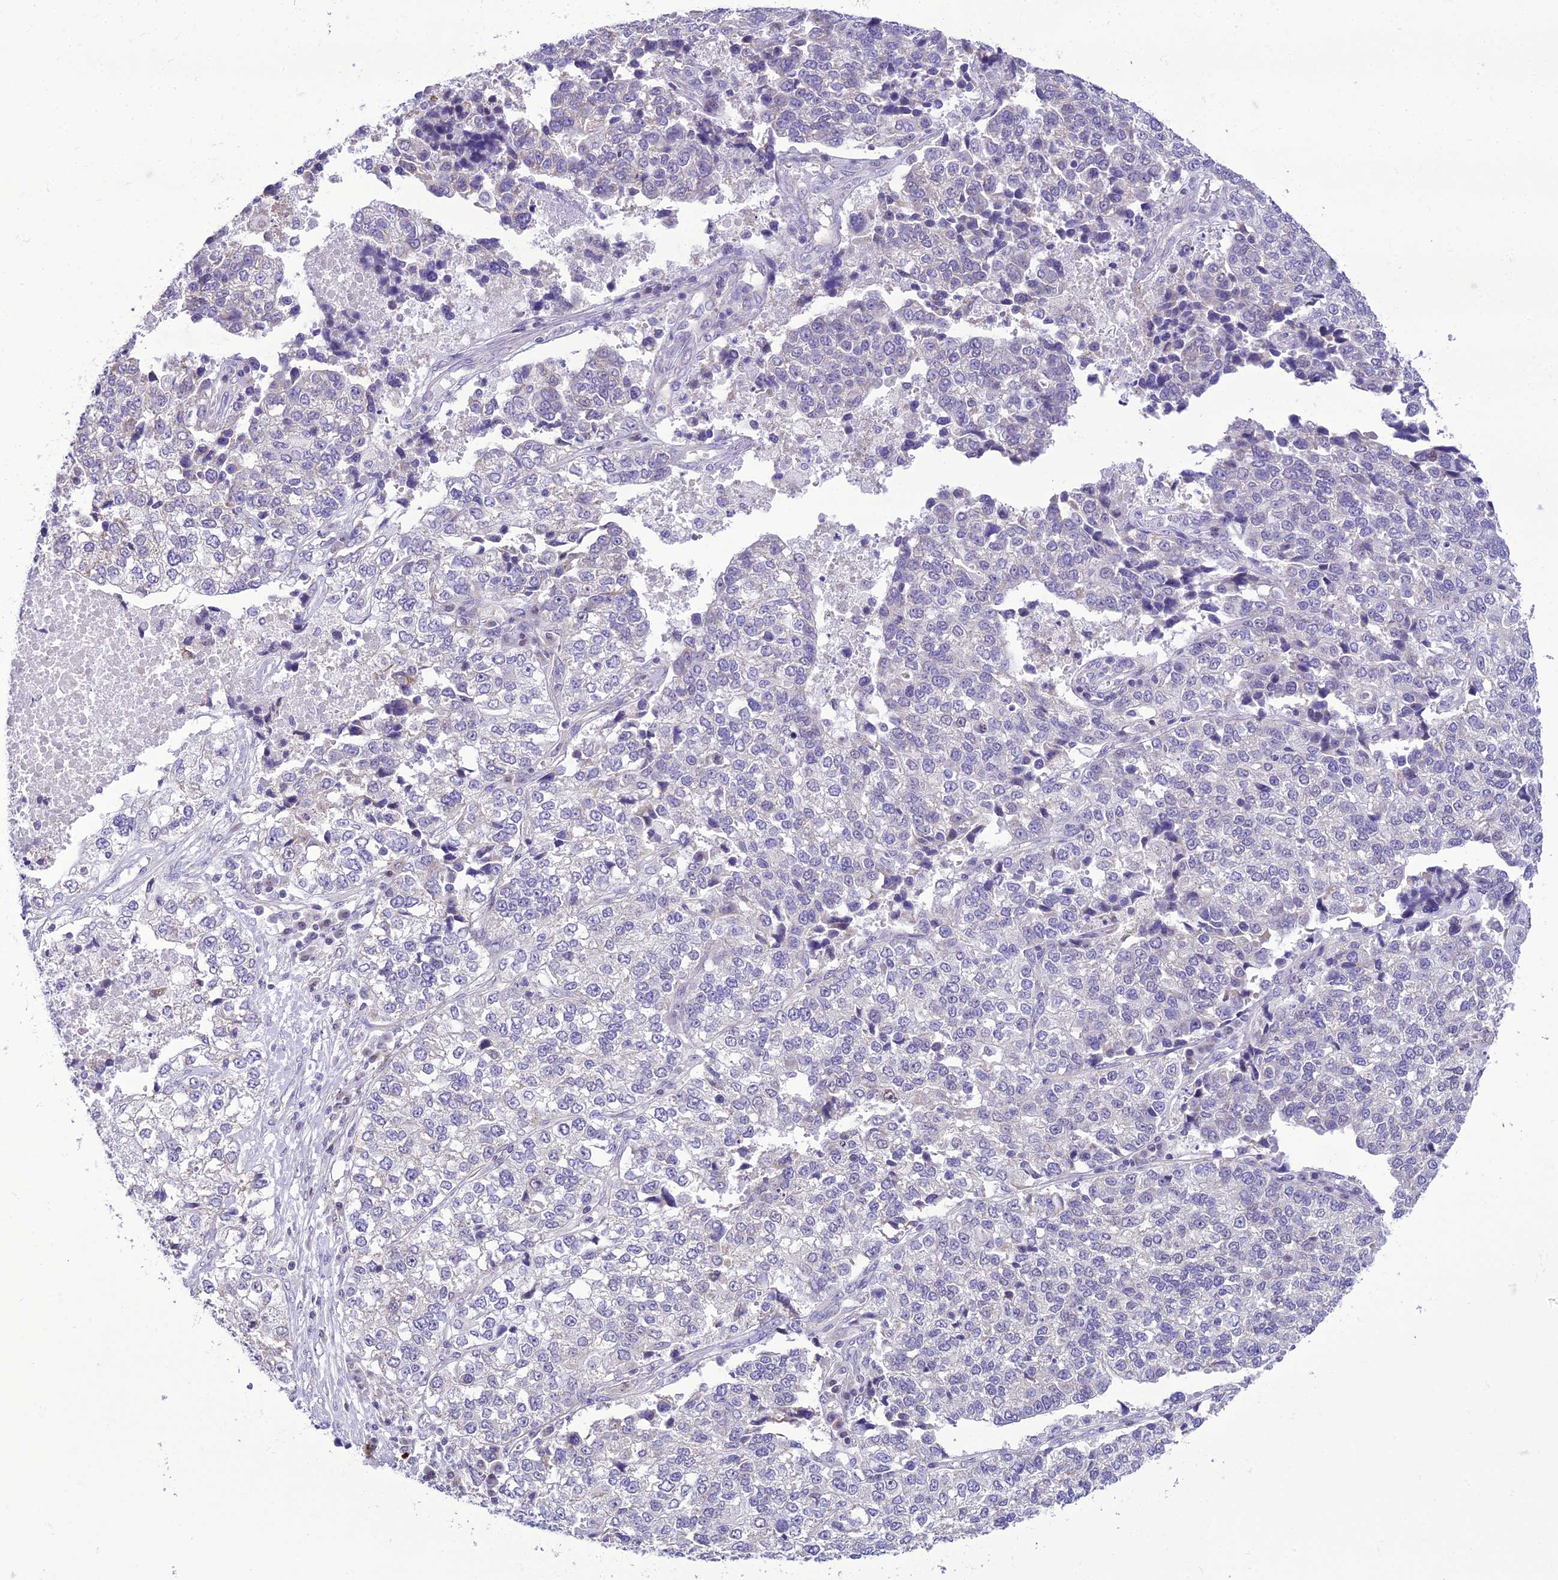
{"staining": {"intensity": "negative", "quantity": "none", "location": "none"}, "tissue": "lung cancer", "cell_type": "Tumor cells", "image_type": "cancer", "snomed": [{"axis": "morphology", "description": "Adenocarcinoma, NOS"}, {"axis": "topography", "description": "Lung"}], "caption": "The micrograph displays no significant expression in tumor cells of lung adenocarcinoma.", "gene": "B9D2", "patient": {"sex": "male", "age": 49}}